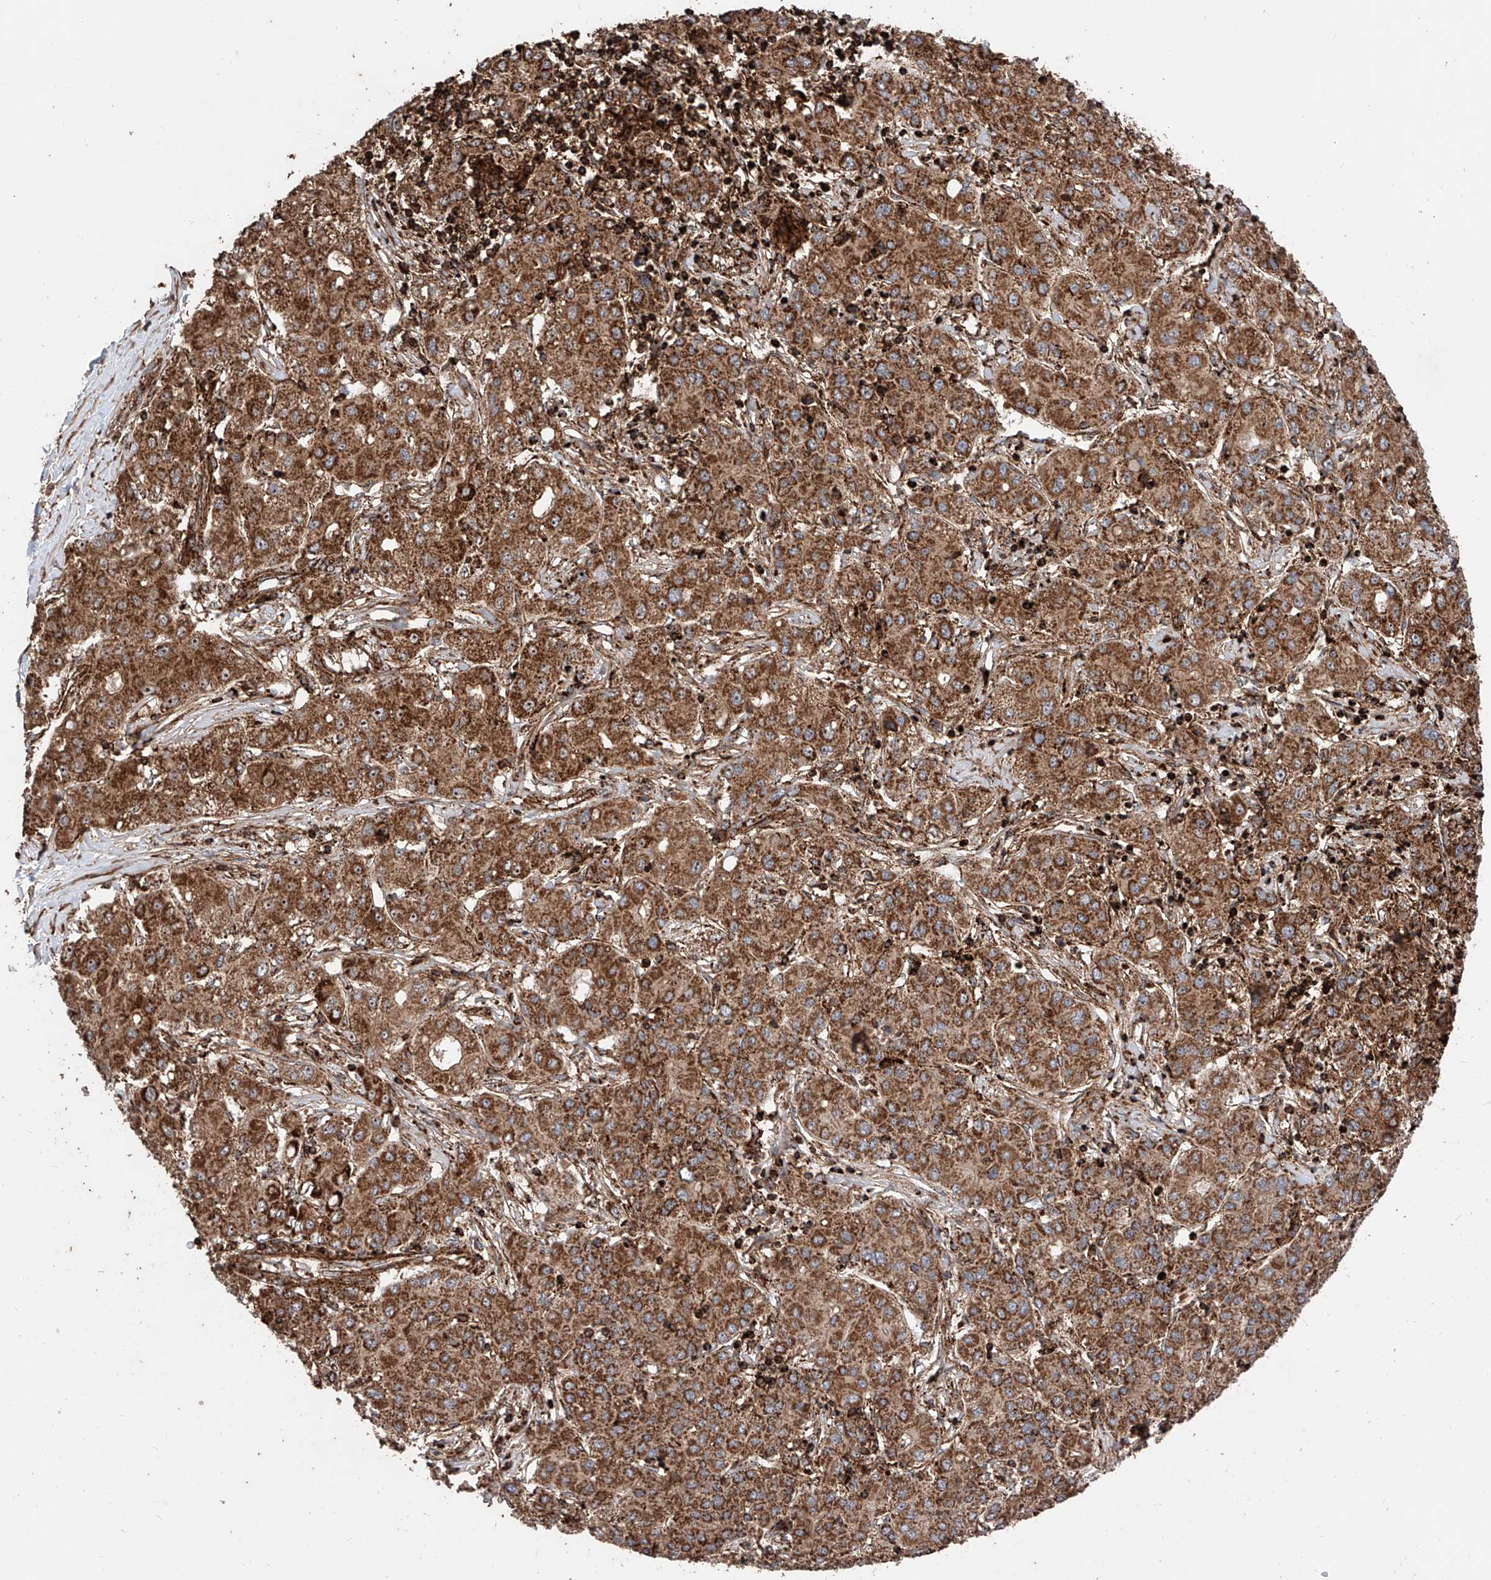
{"staining": {"intensity": "moderate", "quantity": ">75%", "location": "cytoplasmic/membranous"}, "tissue": "liver cancer", "cell_type": "Tumor cells", "image_type": "cancer", "snomed": [{"axis": "morphology", "description": "Carcinoma, Hepatocellular, NOS"}, {"axis": "topography", "description": "Liver"}], "caption": "Human liver cancer (hepatocellular carcinoma) stained for a protein (brown) exhibits moderate cytoplasmic/membranous positive expression in about >75% of tumor cells.", "gene": "PISD", "patient": {"sex": "male", "age": 65}}